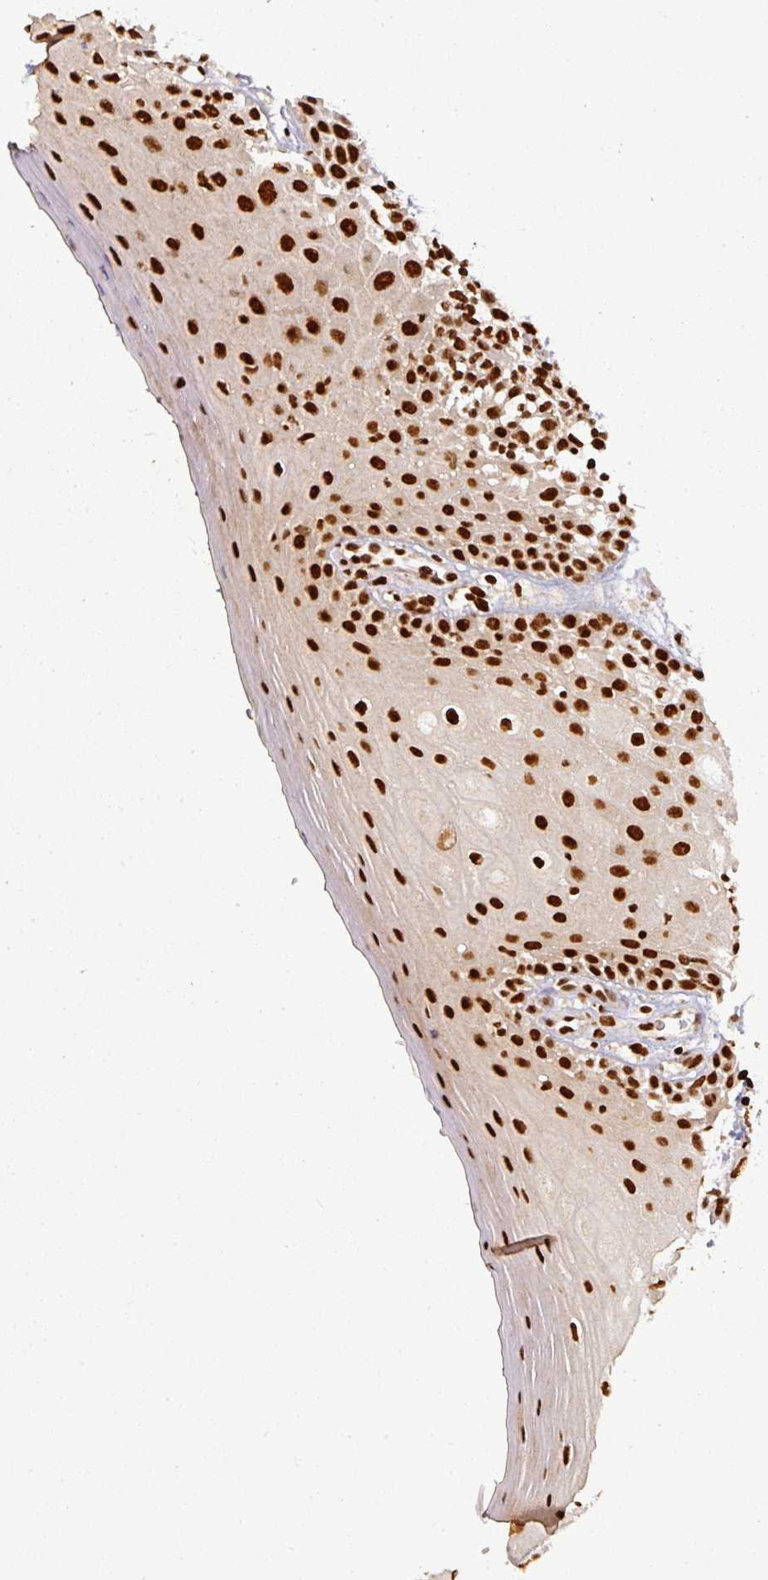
{"staining": {"intensity": "strong", "quantity": ">75%", "location": "nuclear"}, "tissue": "oral mucosa", "cell_type": "Squamous epithelial cells", "image_type": "normal", "snomed": [{"axis": "morphology", "description": "Normal tissue, NOS"}, {"axis": "morphology", "description": "Squamous cell carcinoma, NOS"}, {"axis": "topography", "description": "Oral tissue"}, {"axis": "topography", "description": "Tounge, NOS"}, {"axis": "topography", "description": "Head-Neck"}], "caption": "Immunohistochemical staining of normal human oral mucosa exhibits high levels of strong nuclear expression in approximately >75% of squamous epithelial cells. The protein of interest is shown in brown color, while the nuclei are stained blue.", "gene": "SIK3", "patient": {"sex": "male", "age": 76}}